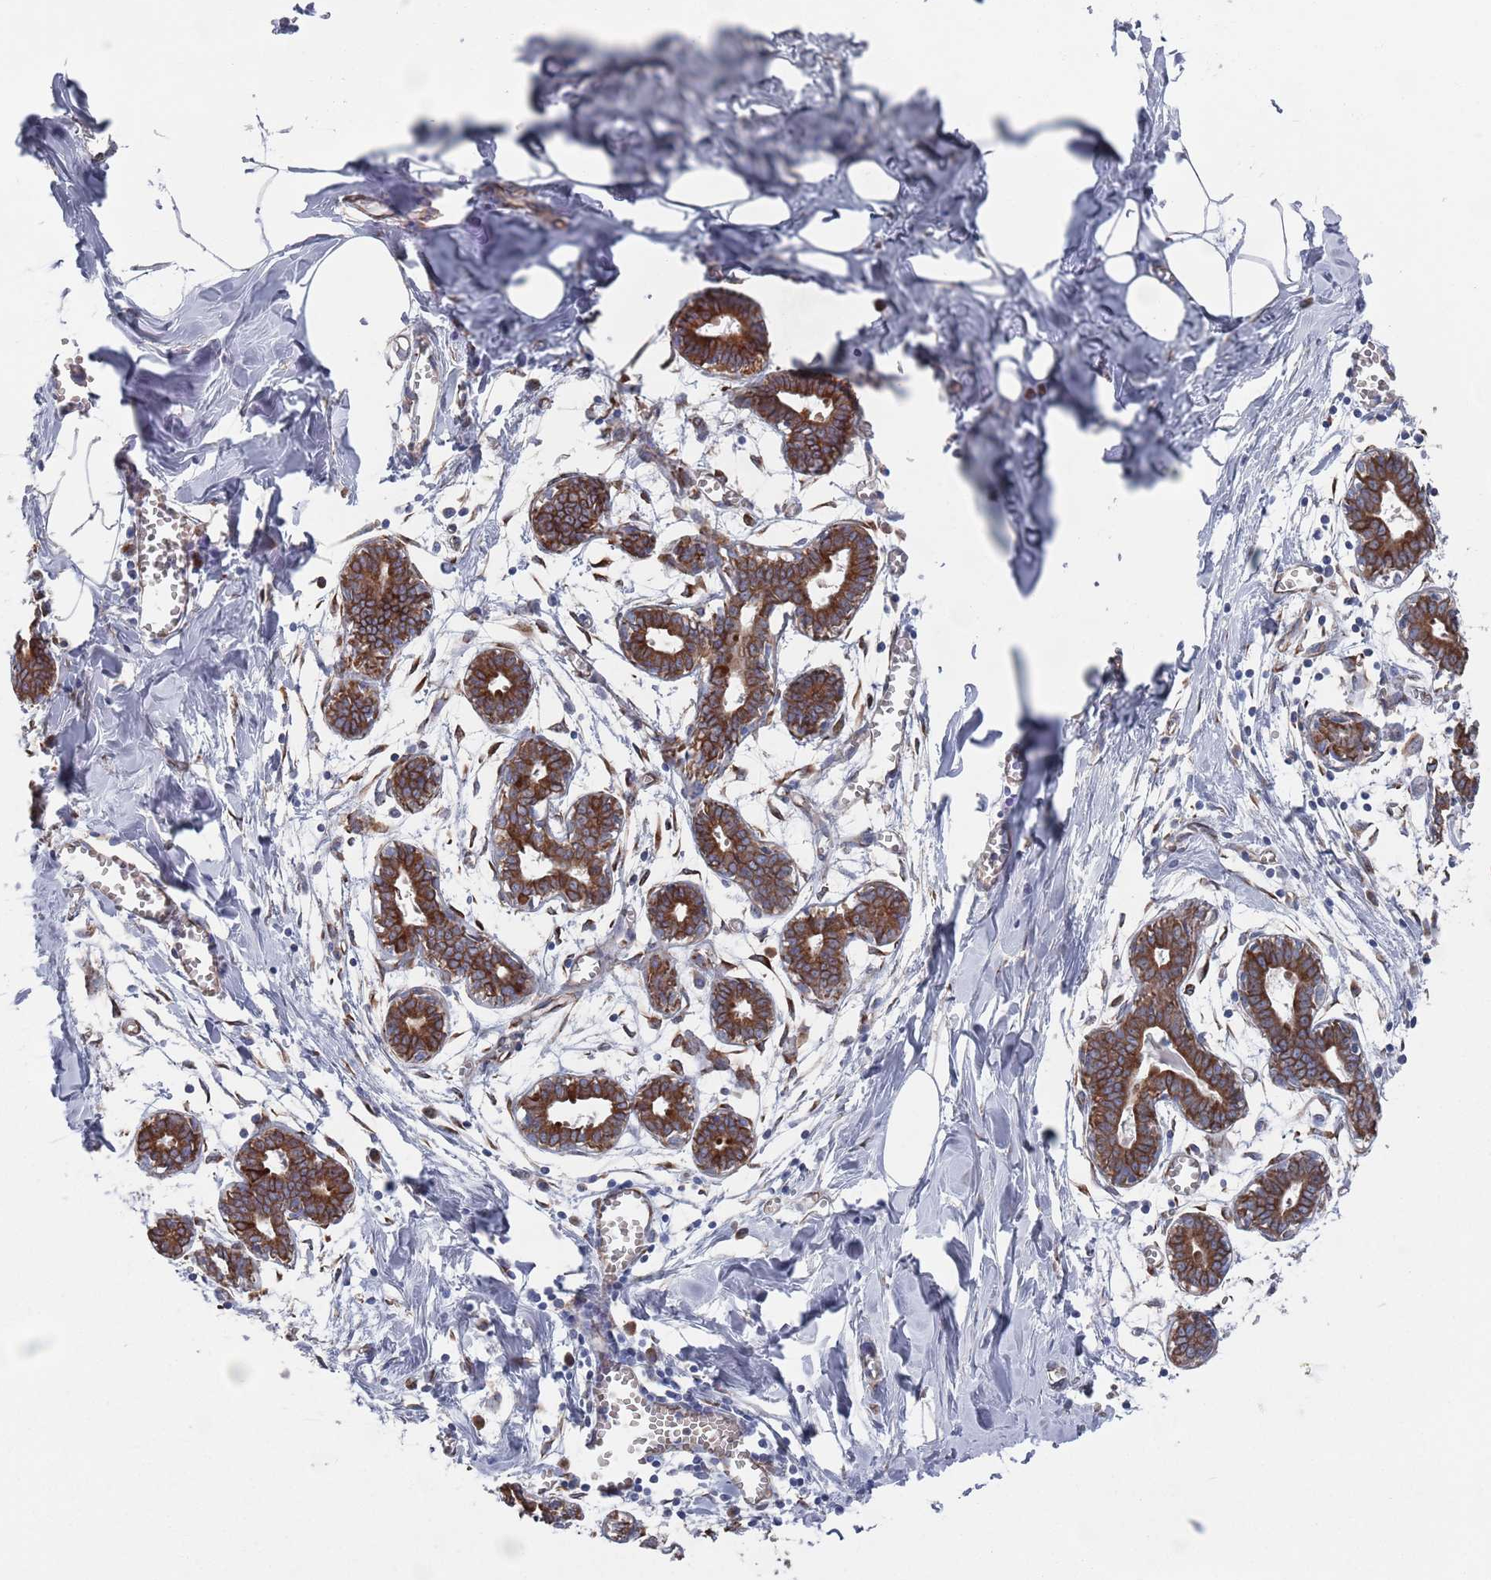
{"staining": {"intensity": "strong", "quantity": ">75%", "location": "cytoplasmic/membranous"}, "tissue": "breast", "cell_type": "Adipocytes", "image_type": "normal", "snomed": [{"axis": "morphology", "description": "Normal tissue, NOS"}, {"axis": "topography", "description": "Breast"}], "caption": "Immunohistochemical staining of normal breast reveals high levels of strong cytoplasmic/membranous staining in approximately >75% of adipocytes.", "gene": "CCDC106", "patient": {"sex": "female", "age": 27}}